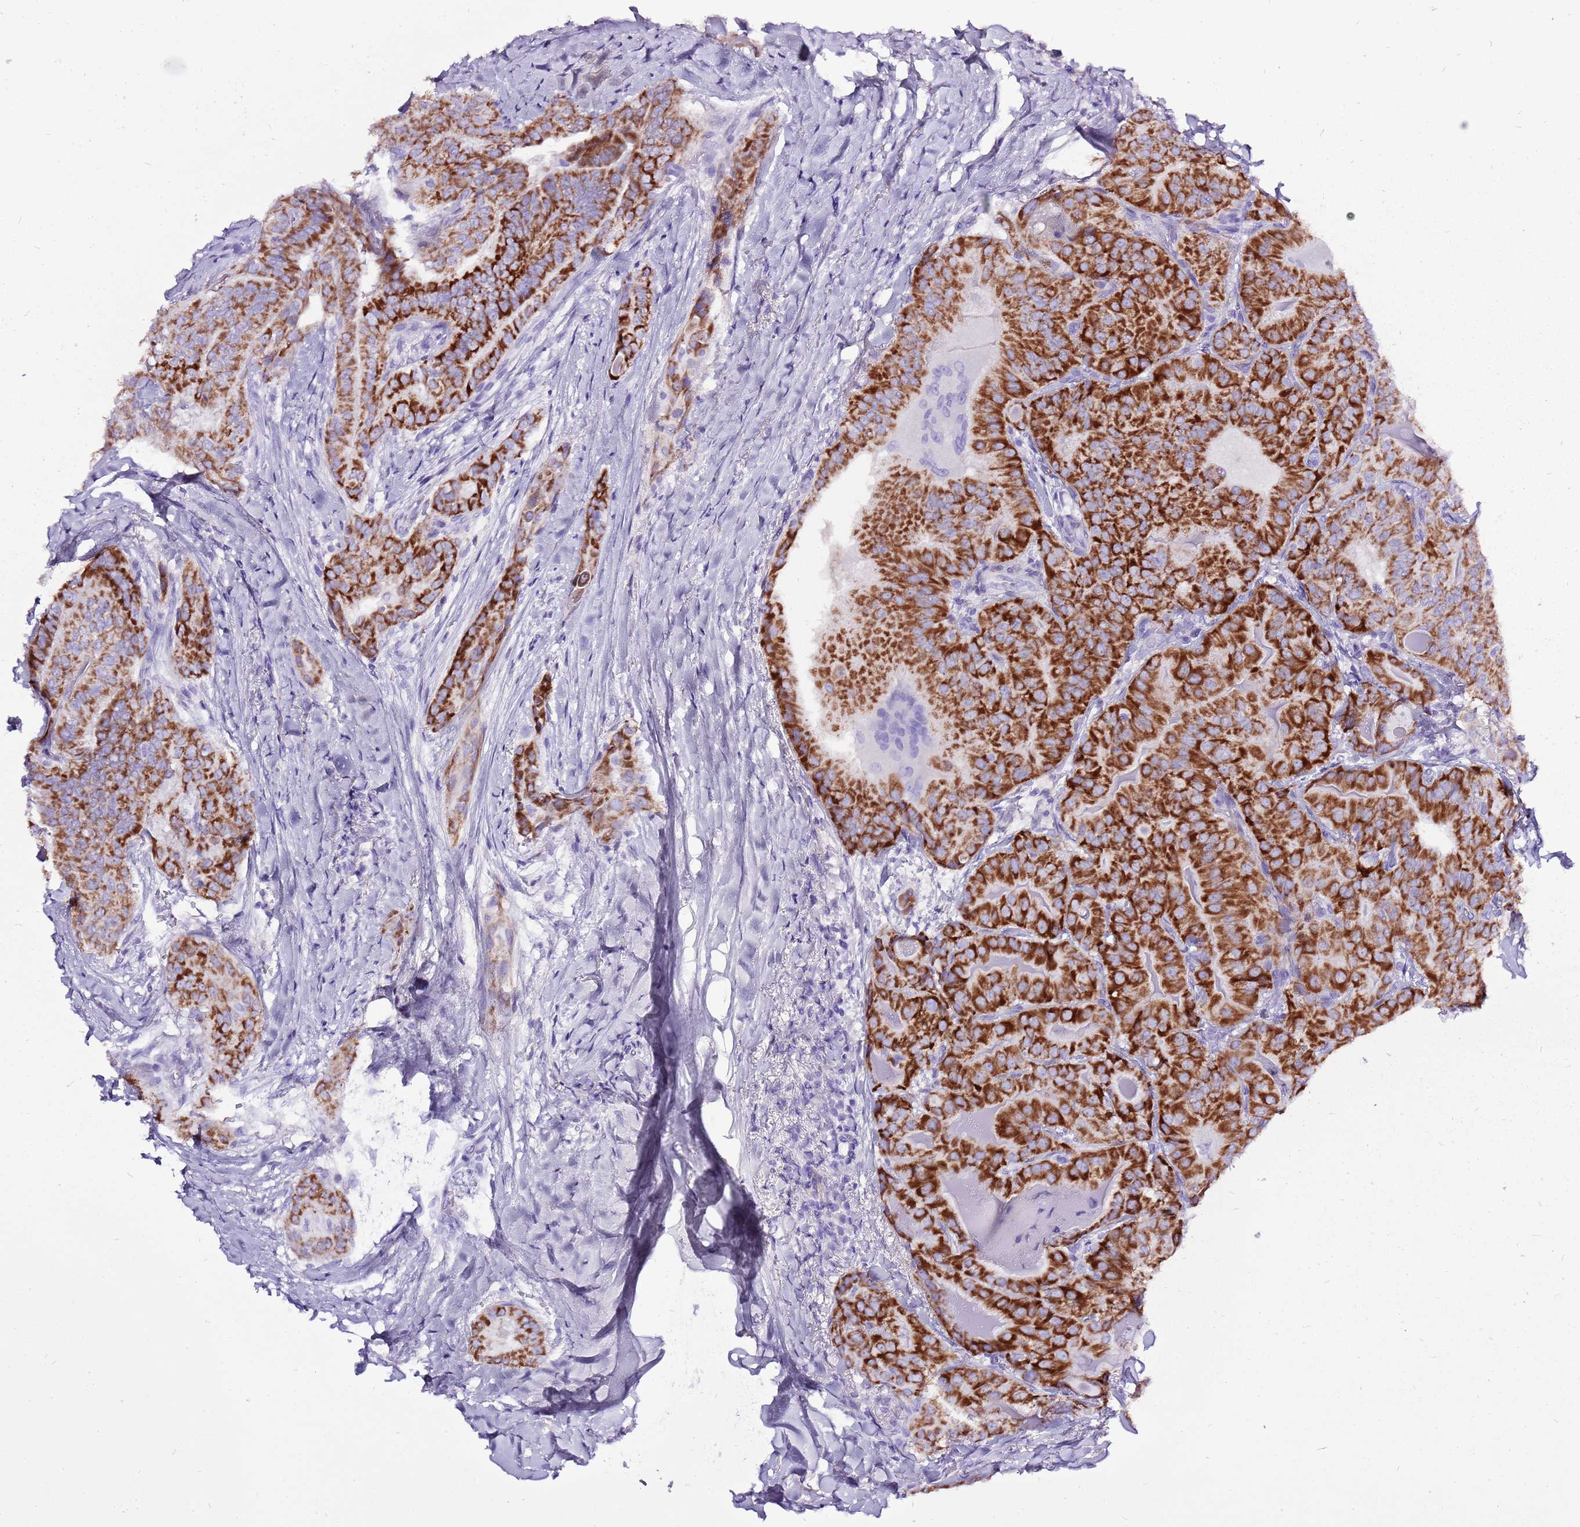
{"staining": {"intensity": "strong", "quantity": ">75%", "location": "cytoplasmic/membranous"}, "tissue": "thyroid cancer", "cell_type": "Tumor cells", "image_type": "cancer", "snomed": [{"axis": "morphology", "description": "Papillary adenocarcinoma, NOS"}, {"axis": "topography", "description": "Thyroid gland"}], "caption": "An immunohistochemistry (IHC) histopathology image of neoplastic tissue is shown. Protein staining in brown shows strong cytoplasmic/membranous positivity in thyroid papillary adenocarcinoma within tumor cells. Using DAB (brown) and hematoxylin (blue) stains, captured at high magnification using brightfield microscopy.", "gene": "ACSS3", "patient": {"sex": "female", "age": 68}}